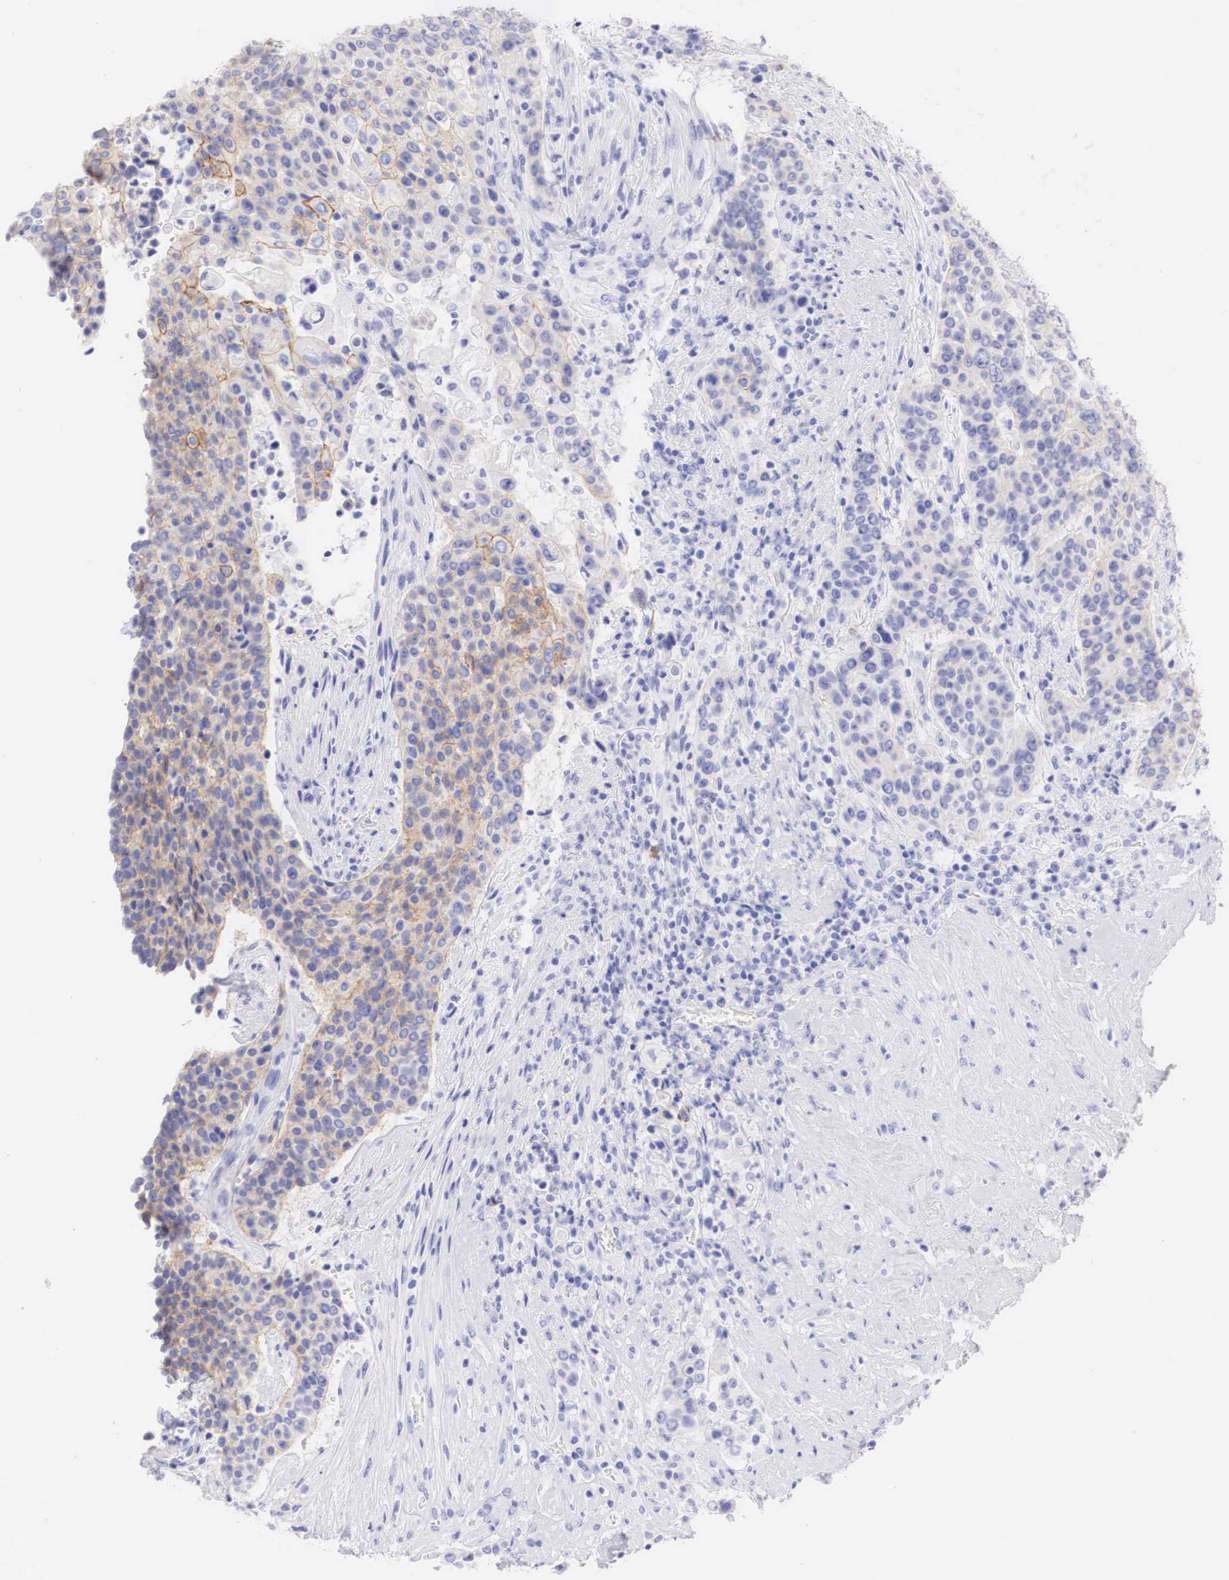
{"staining": {"intensity": "moderate", "quantity": "<25%", "location": "cytoplasmic/membranous"}, "tissue": "urothelial cancer", "cell_type": "Tumor cells", "image_type": "cancer", "snomed": [{"axis": "morphology", "description": "Urothelial carcinoma, High grade"}, {"axis": "topography", "description": "Urinary bladder"}], "caption": "Immunohistochemistry (IHC) image of high-grade urothelial carcinoma stained for a protein (brown), which exhibits low levels of moderate cytoplasmic/membranous positivity in about <25% of tumor cells.", "gene": "ERBB2", "patient": {"sex": "male", "age": 74}}